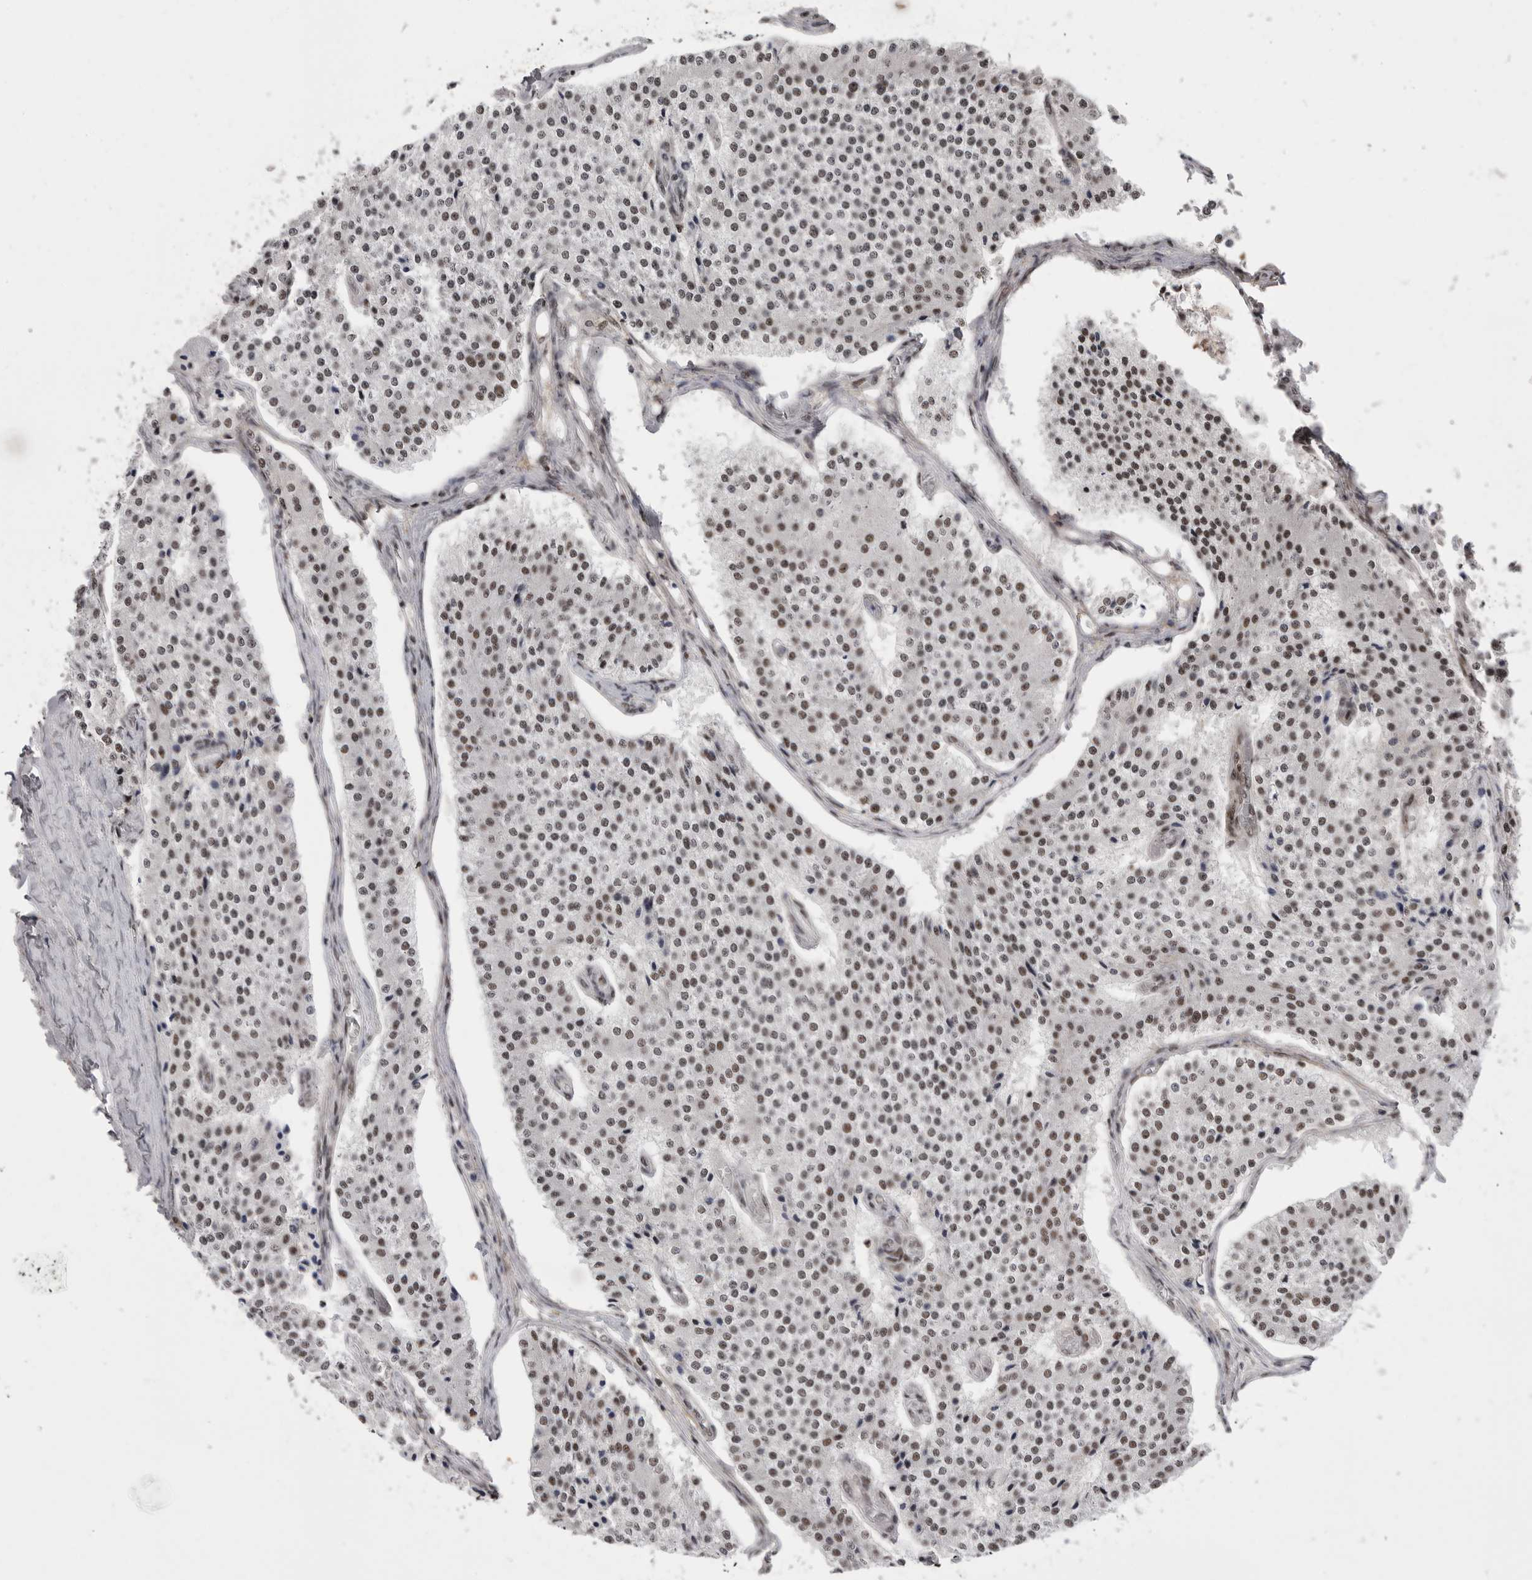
{"staining": {"intensity": "weak", "quantity": "25%-75%", "location": "nuclear"}, "tissue": "carcinoid", "cell_type": "Tumor cells", "image_type": "cancer", "snomed": [{"axis": "morphology", "description": "Carcinoid, malignant, NOS"}, {"axis": "topography", "description": "Colon"}], "caption": "This is an image of IHC staining of carcinoid, which shows weak positivity in the nuclear of tumor cells.", "gene": "PPP1R8", "patient": {"sex": "female", "age": 52}}